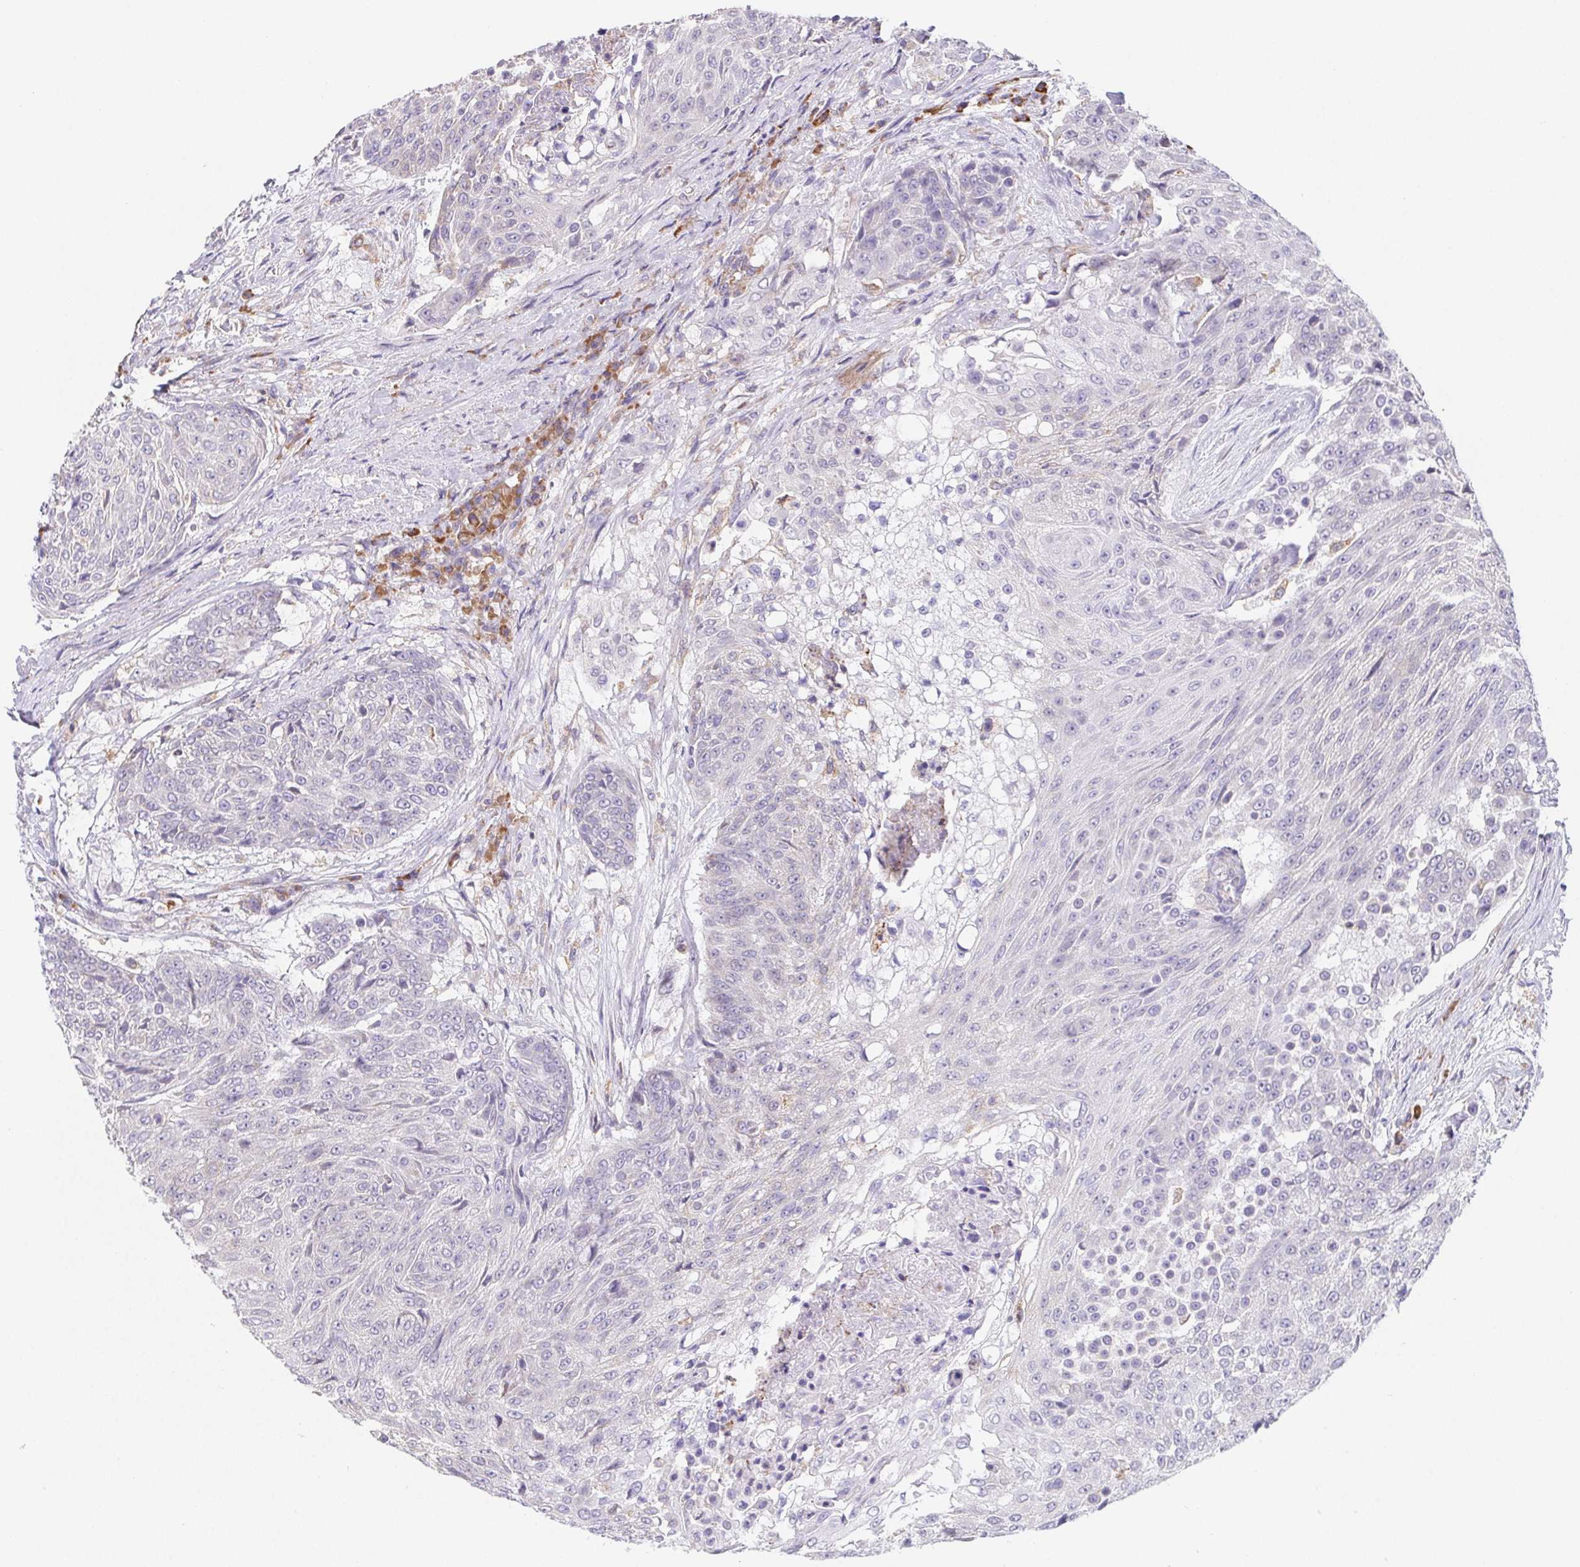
{"staining": {"intensity": "negative", "quantity": "none", "location": "none"}, "tissue": "urothelial cancer", "cell_type": "Tumor cells", "image_type": "cancer", "snomed": [{"axis": "morphology", "description": "Urothelial carcinoma, High grade"}, {"axis": "topography", "description": "Urinary bladder"}], "caption": "High power microscopy histopathology image of an immunohistochemistry micrograph of urothelial cancer, revealing no significant staining in tumor cells.", "gene": "ADAM8", "patient": {"sex": "female", "age": 63}}